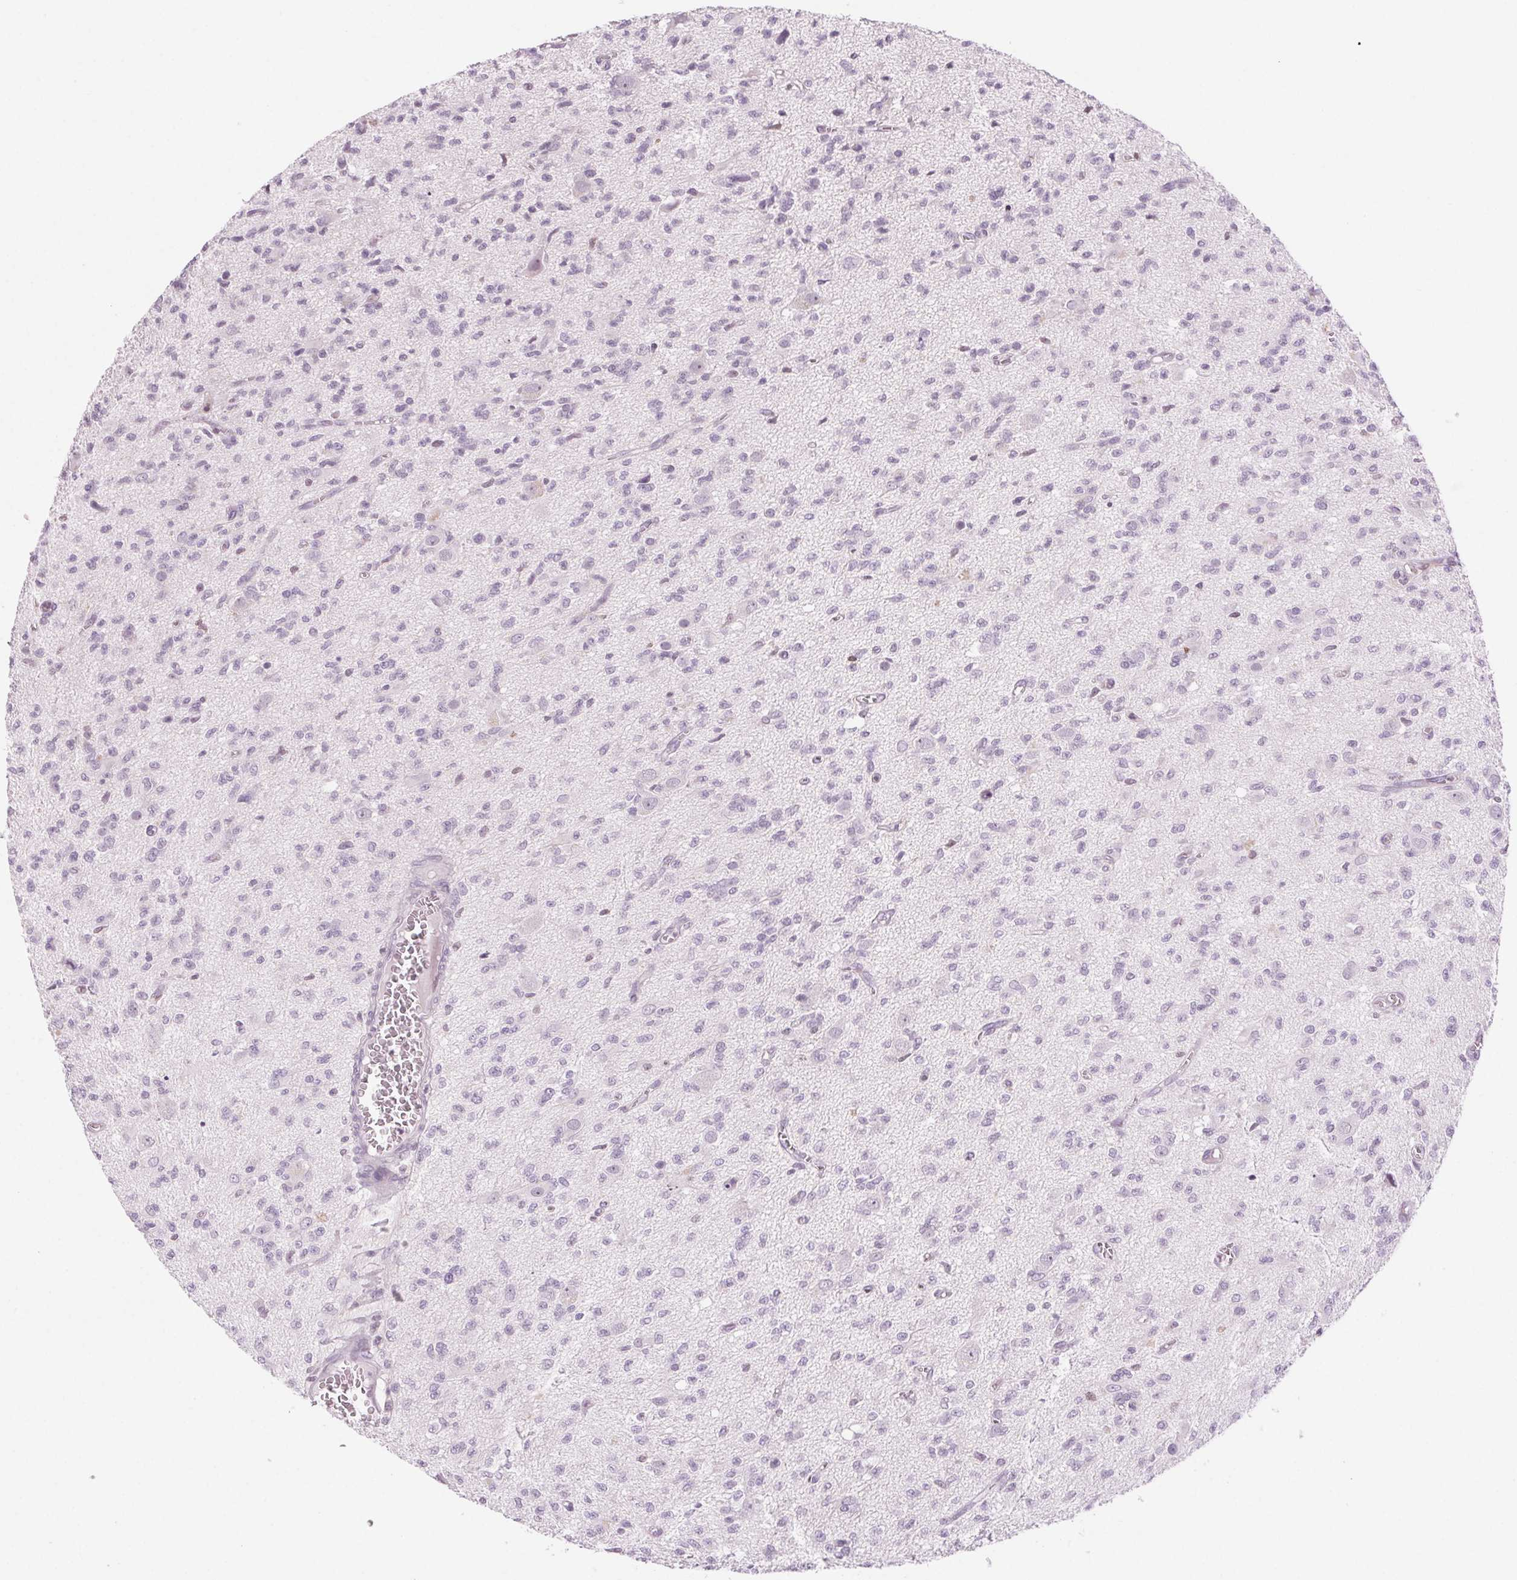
{"staining": {"intensity": "negative", "quantity": "none", "location": "none"}, "tissue": "glioma", "cell_type": "Tumor cells", "image_type": "cancer", "snomed": [{"axis": "morphology", "description": "Glioma, malignant, Low grade"}, {"axis": "topography", "description": "Brain"}], "caption": "IHC micrograph of malignant glioma (low-grade) stained for a protein (brown), which reveals no expression in tumor cells.", "gene": "SLC6A19", "patient": {"sex": "male", "age": 64}}